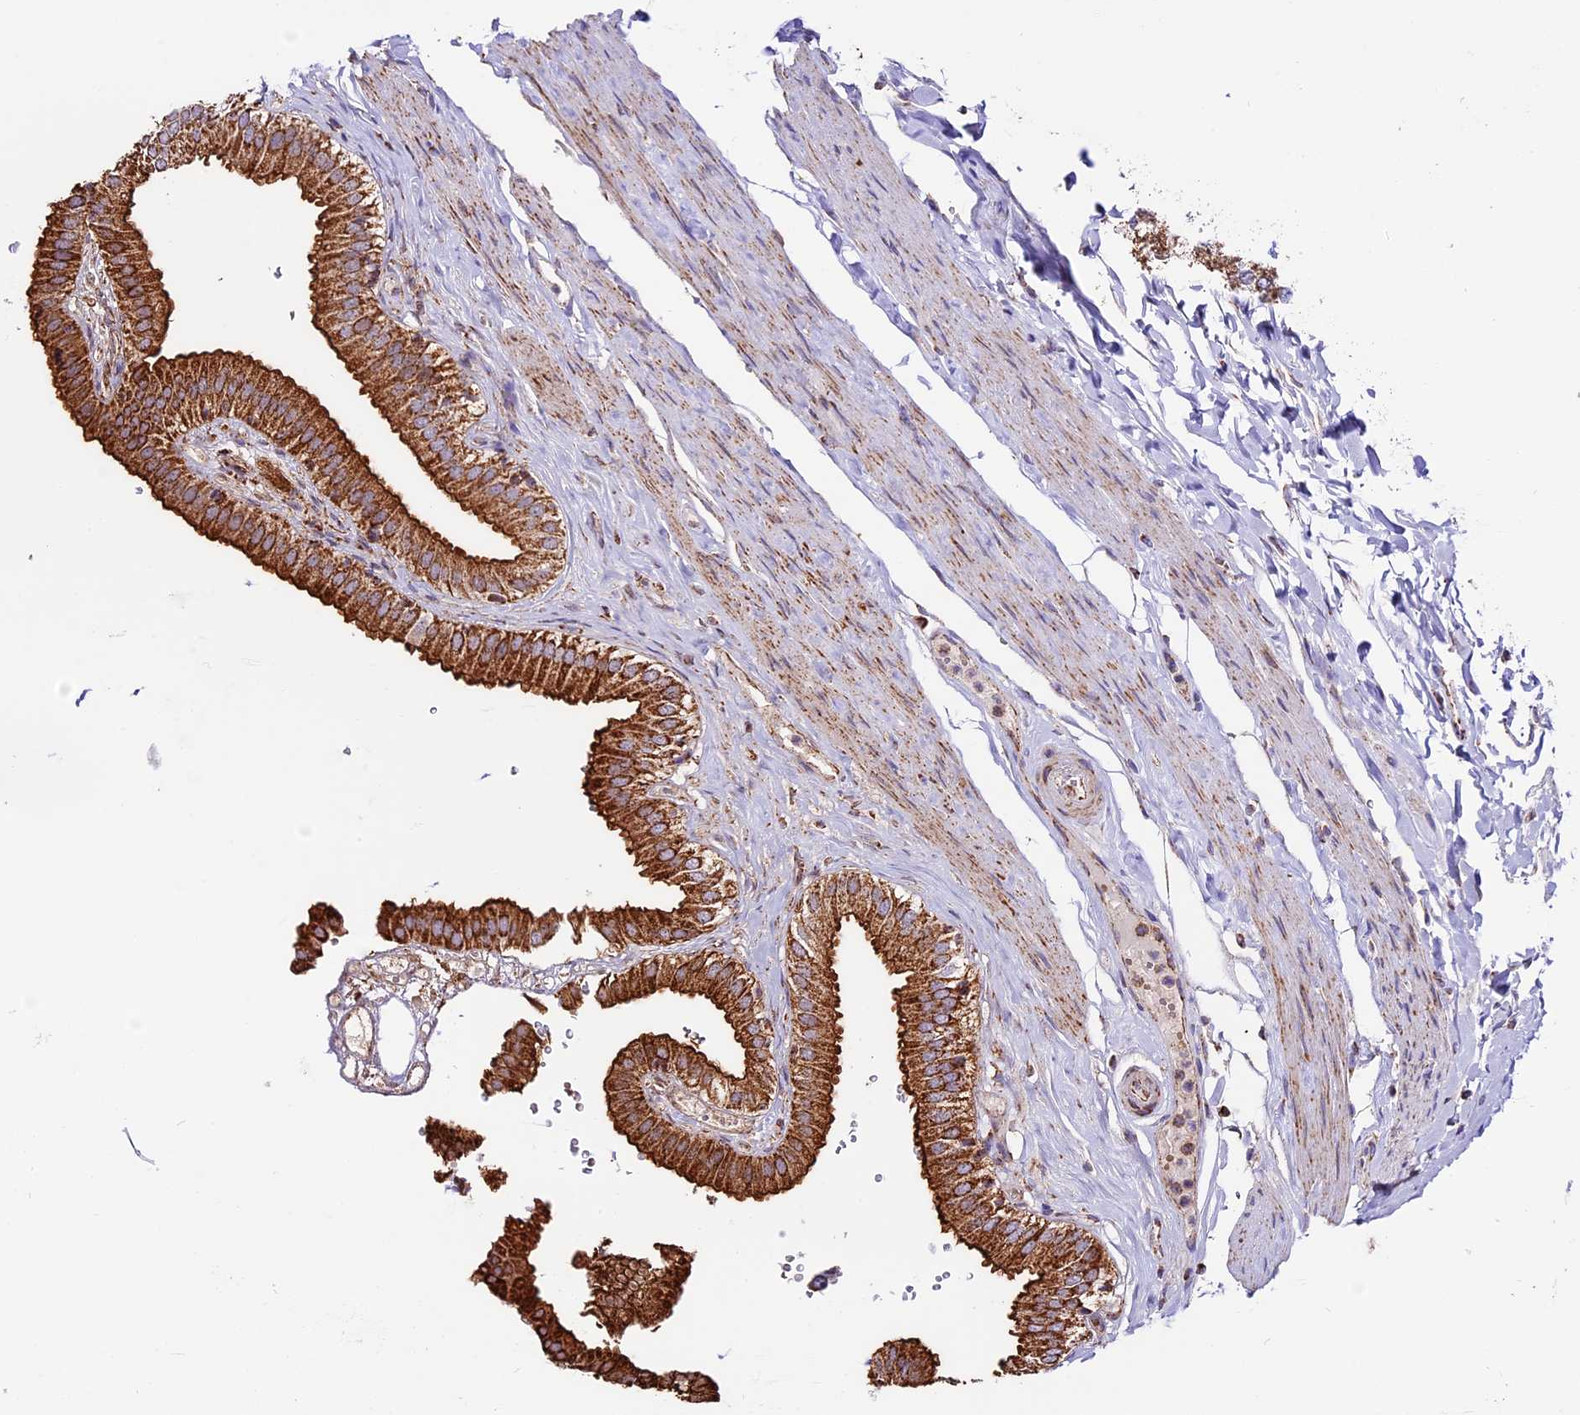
{"staining": {"intensity": "strong", "quantity": ">75%", "location": "cytoplasmic/membranous"}, "tissue": "gallbladder", "cell_type": "Glandular cells", "image_type": "normal", "snomed": [{"axis": "morphology", "description": "Normal tissue, NOS"}, {"axis": "topography", "description": "Gallbladder"}], "caption": "Strong cytoplasmic/membranous positivity for a protein is seen in approximately >75% of glandular cells of unremarkable gallbladder using immunohistochemistry.", "gene": "NDUFA8", "patient": {"sex": "female", "age": 61}}